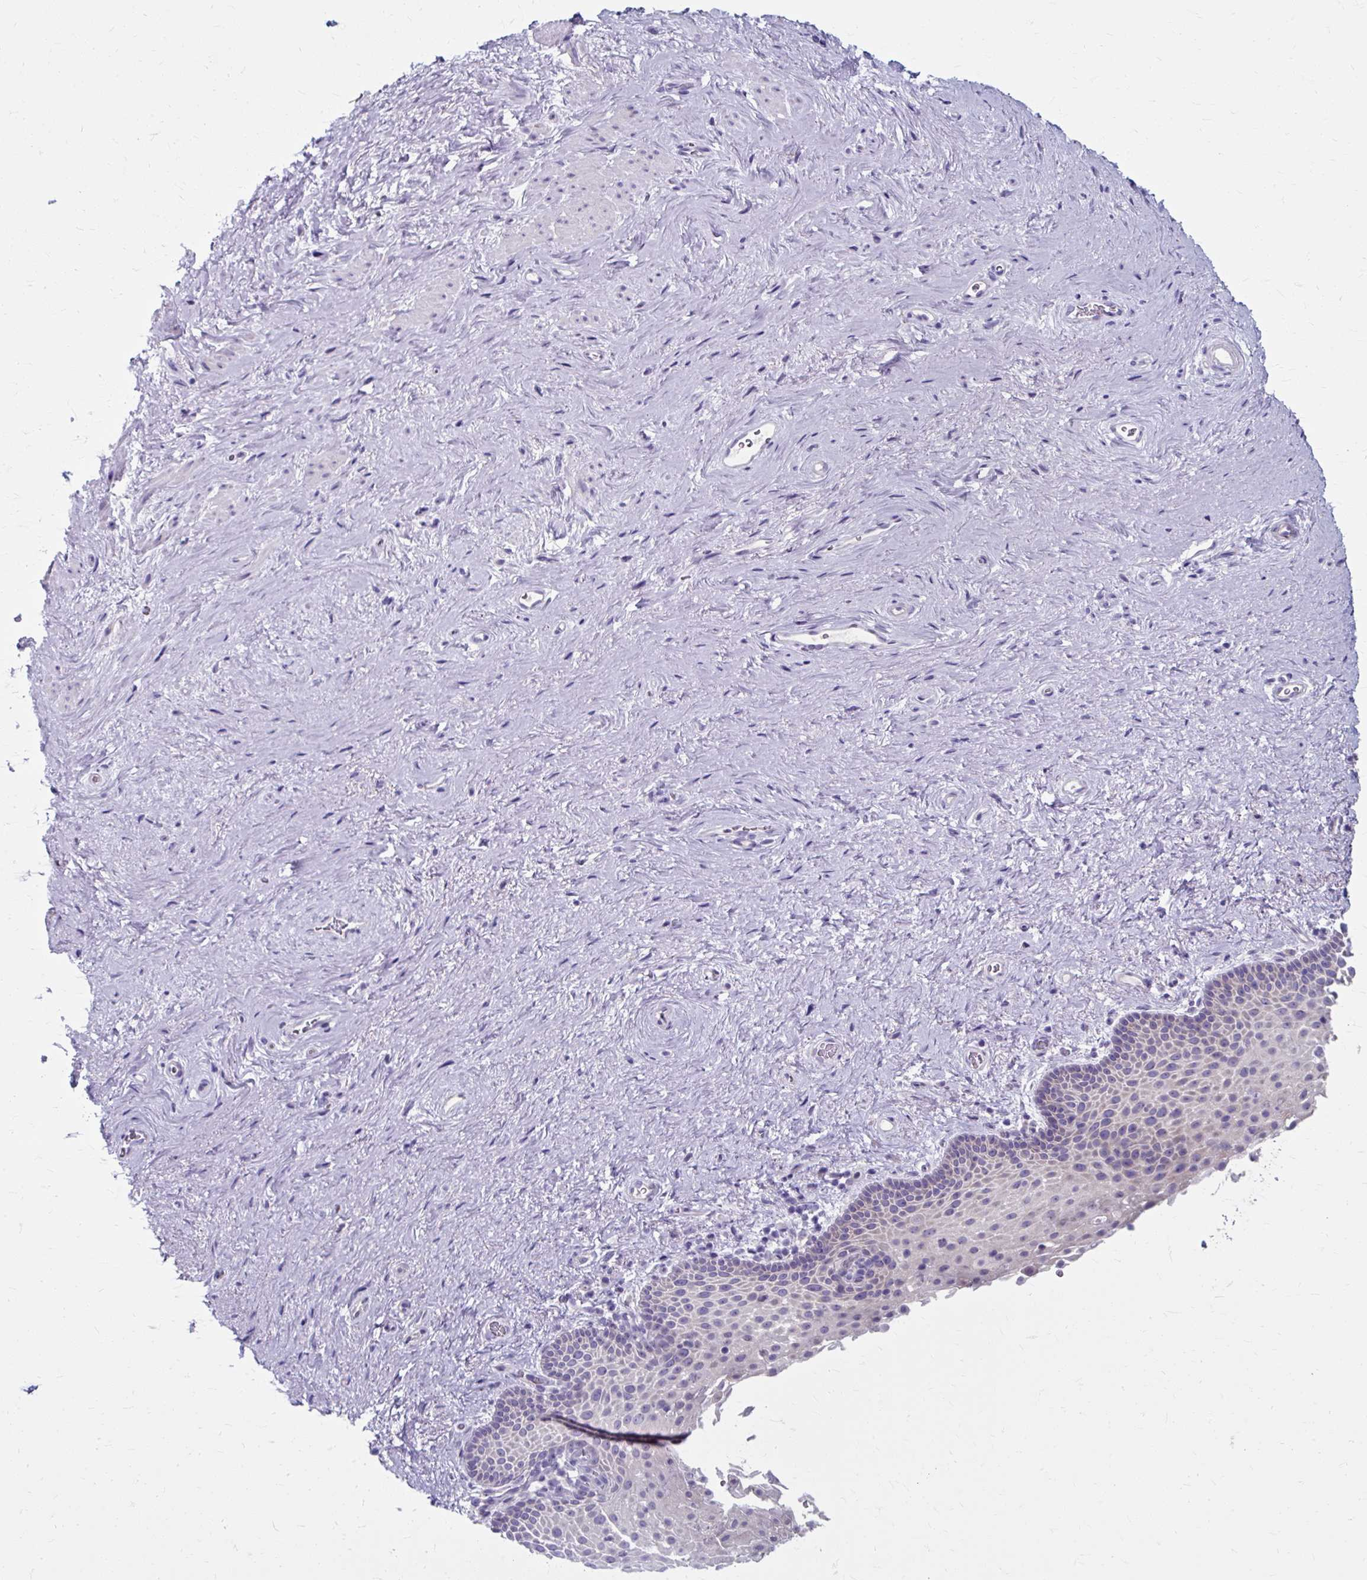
{"staining": {"intensity": "negative", "quantity": "none", "location": "none"}, "tissue": "vagina", "cell_type": "Squamous epithelial cells", "image_type": "normal", "snomed": [{"axis": "morphology", "description": "Normal tissue, NOS"}, {"axis": "topography", "description": "Vagina"}], "caption": "An immunohistochemistry (IHC) micrograph of normal vagina is shown. There is no staining in squamous epithelial cells of vagina. (DAB (3,3'-diaminobenzidine) IHC with hematoxylin counter stain).", "gene": "ZNF555", "patient": {"sex": "female", "age": 61}}